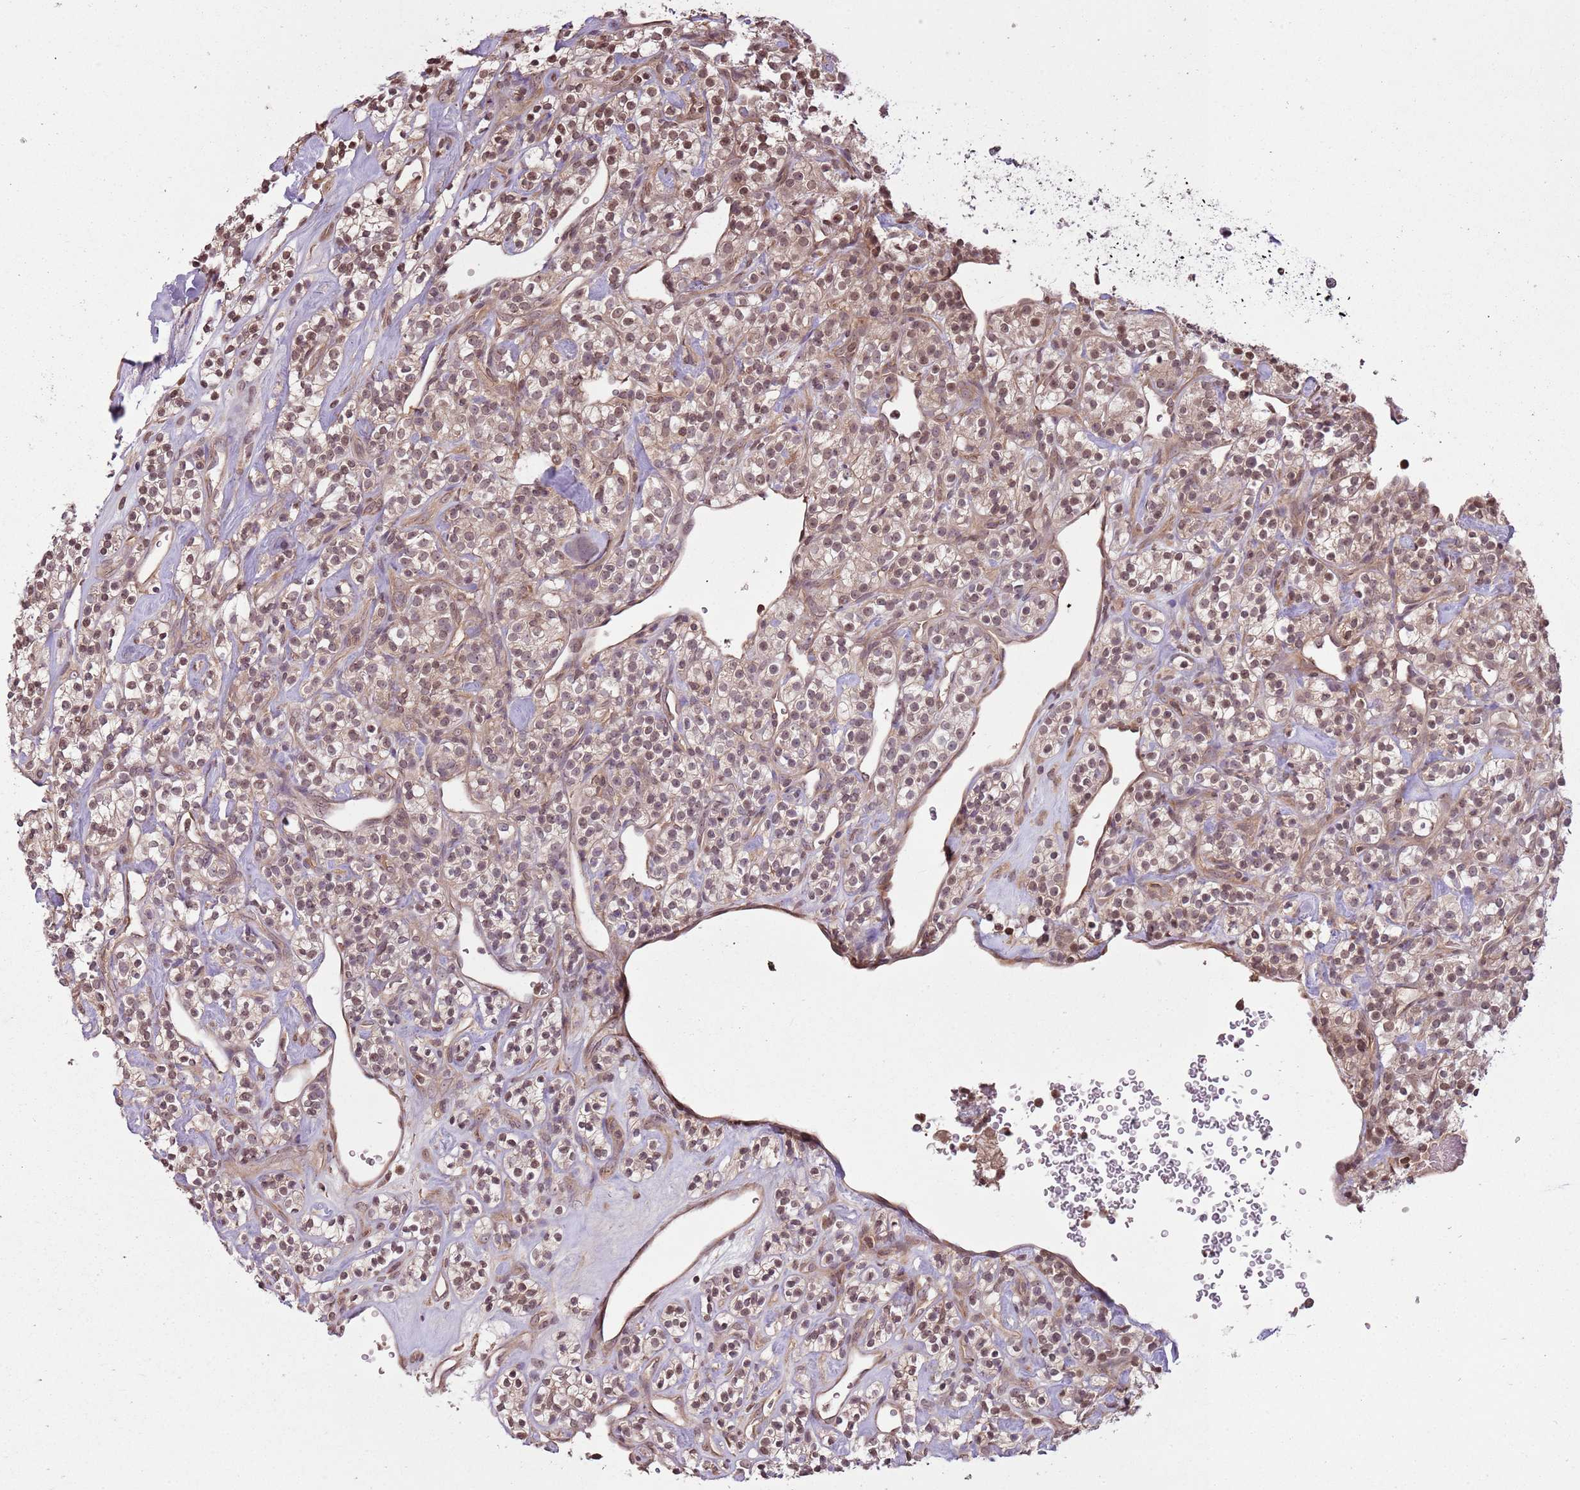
{"staining": {"intensity": "moderate", "quantity": ">75%", "location": "cytoplasmic/membranous,nuclear"}, "tissue": "renal cancer", "cell_type": "Tumor cells", "image_type": "cancer", "snomed": [{"axis": "morphology", "description": "Adenocarcinoma, NOS"}, {"axis": "topography", "description": "Kidney"}], "caption": "Renal cancer stained for a protein (brown) shows moderate cytoplasmic/membranous and nuclear positive expression in approximately >75% of tumor cells.", "gene": "CAPN9", "patient": {"sex": "male", "age": 77}}